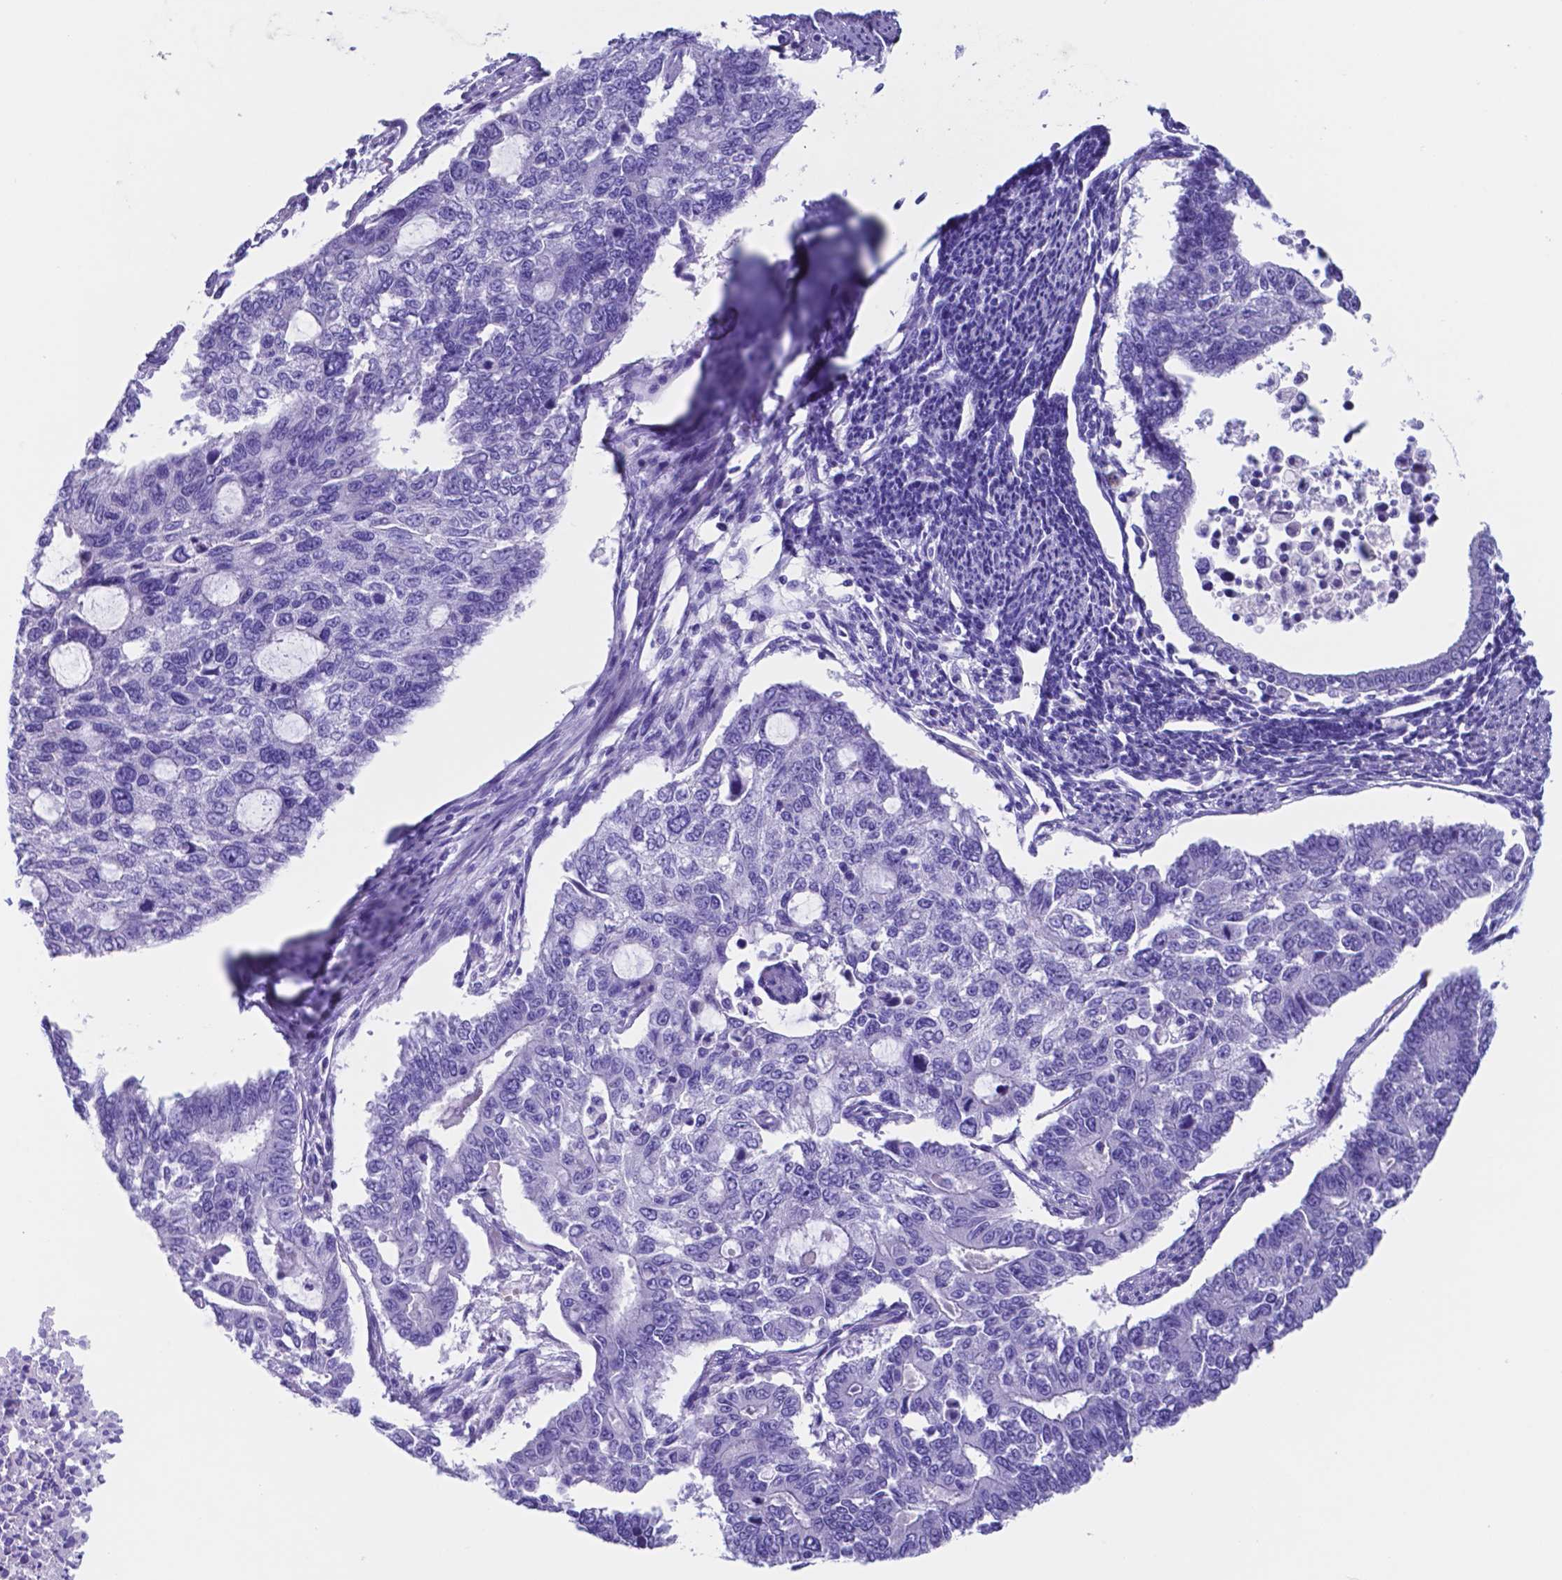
{"staining": {"intensity": "negative", "quantity": "none", "location": "none"}, "tissue": "endometrial cancer", "cell_type": "Tumor cells", "image_type": "cancer", "snomed": [{"axis": "morphology", "description": "Adenocarcinoma, NOS"}, {"axis": "topography", "description": "Uterus"}], "caption": "Micrograph shows no significant protein positivity in tumor cells of endometrial cancer.", "gene": "DNAAF8", "patient": {"sex": "female", "age": 59}}